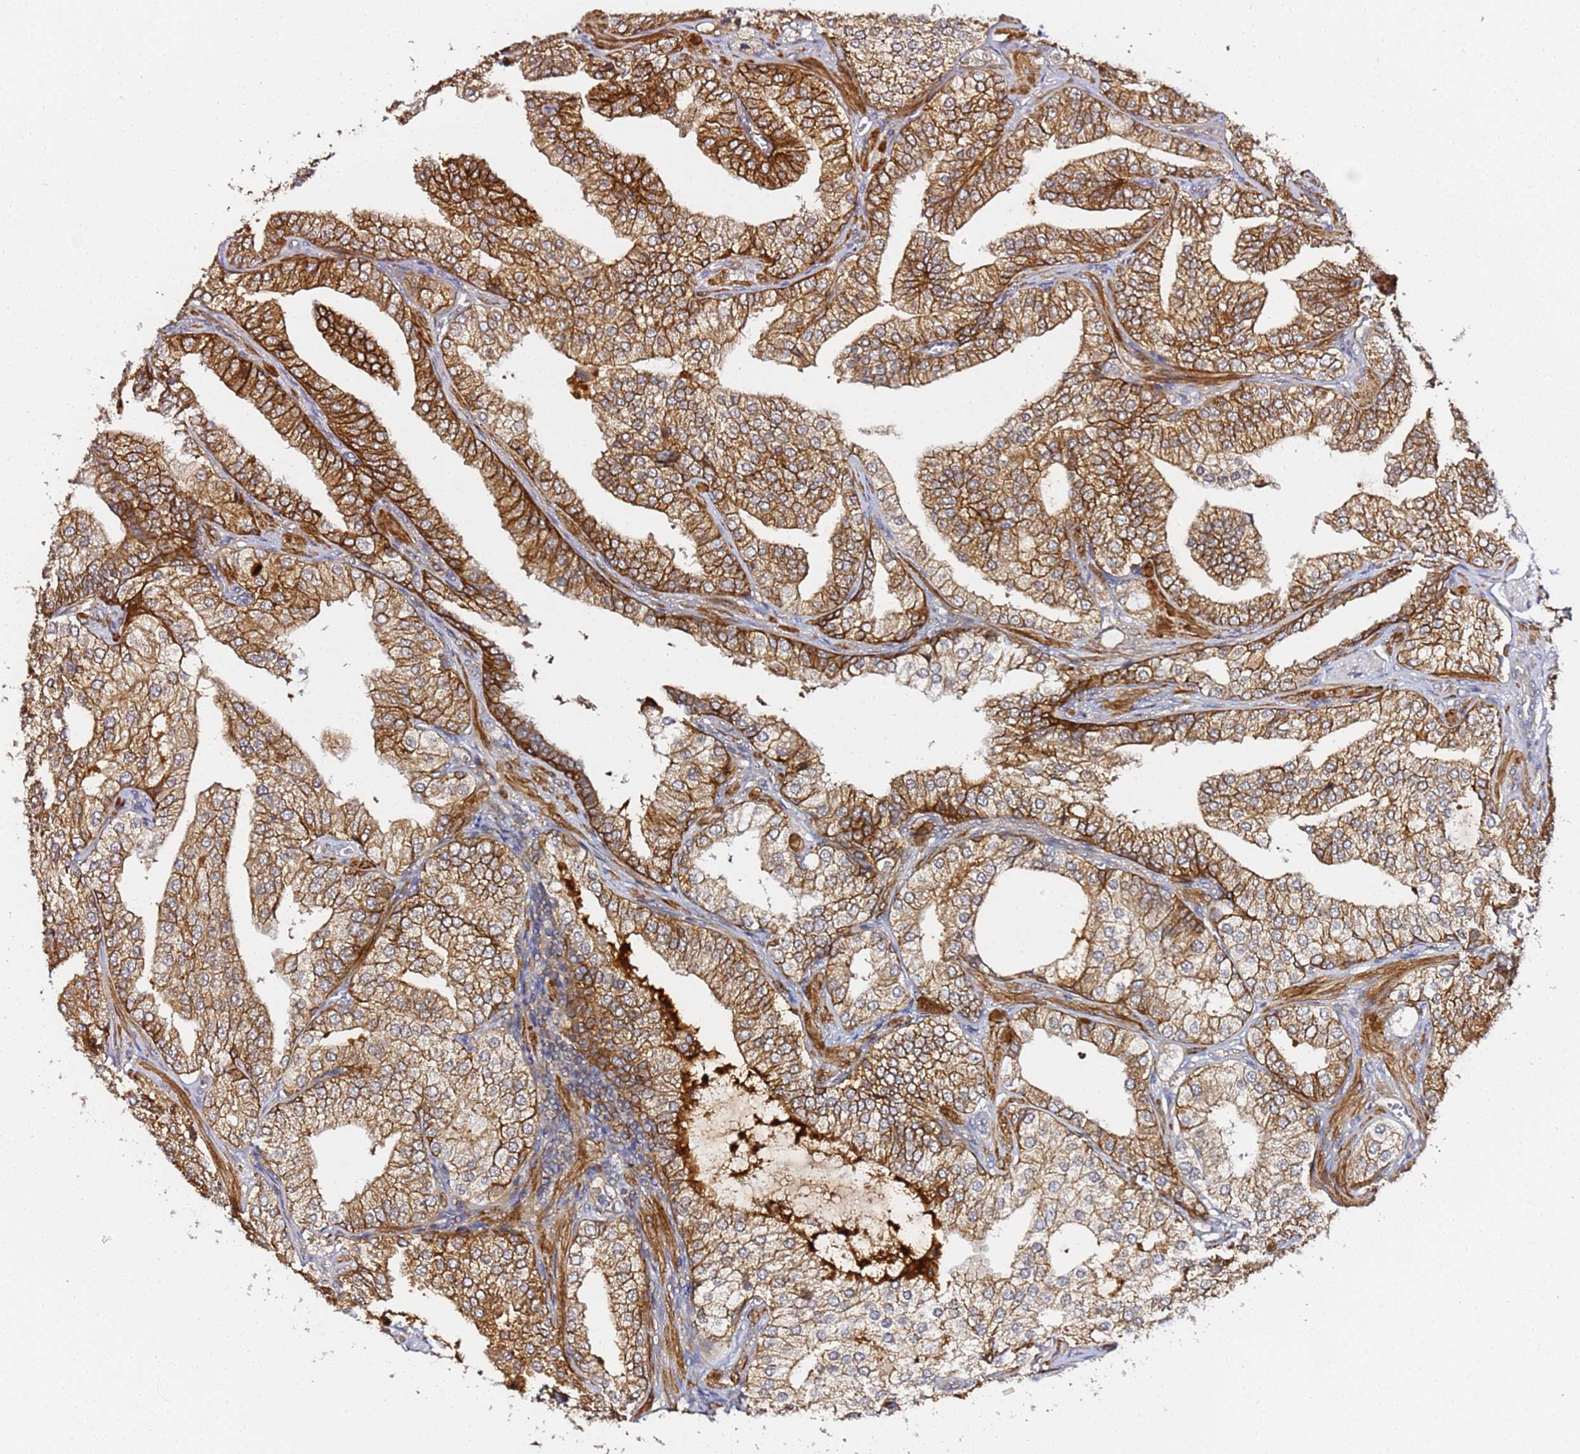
{"staining": {"intensity": "moderate", "quantity": ">75%", "location": "cytoplasmic/membranous"}, "tissue": "prostate cancer", "cell_type": "Tumor cells", "image_type": "cancer", "snomed": [{"axis": "morphology", "description": "Adenocarcinoma, High grade"}, {"axis": "topography", "description": "Prostate"}], "caption": "Protein staining exhibits moderate cytoplasmic/membranous positivity in approximately >75% of tumor cells in prostate adenocarcinoma (high-grade).", "gene": "LRRC69", "patient": {"sex": "male", "age": 50}}